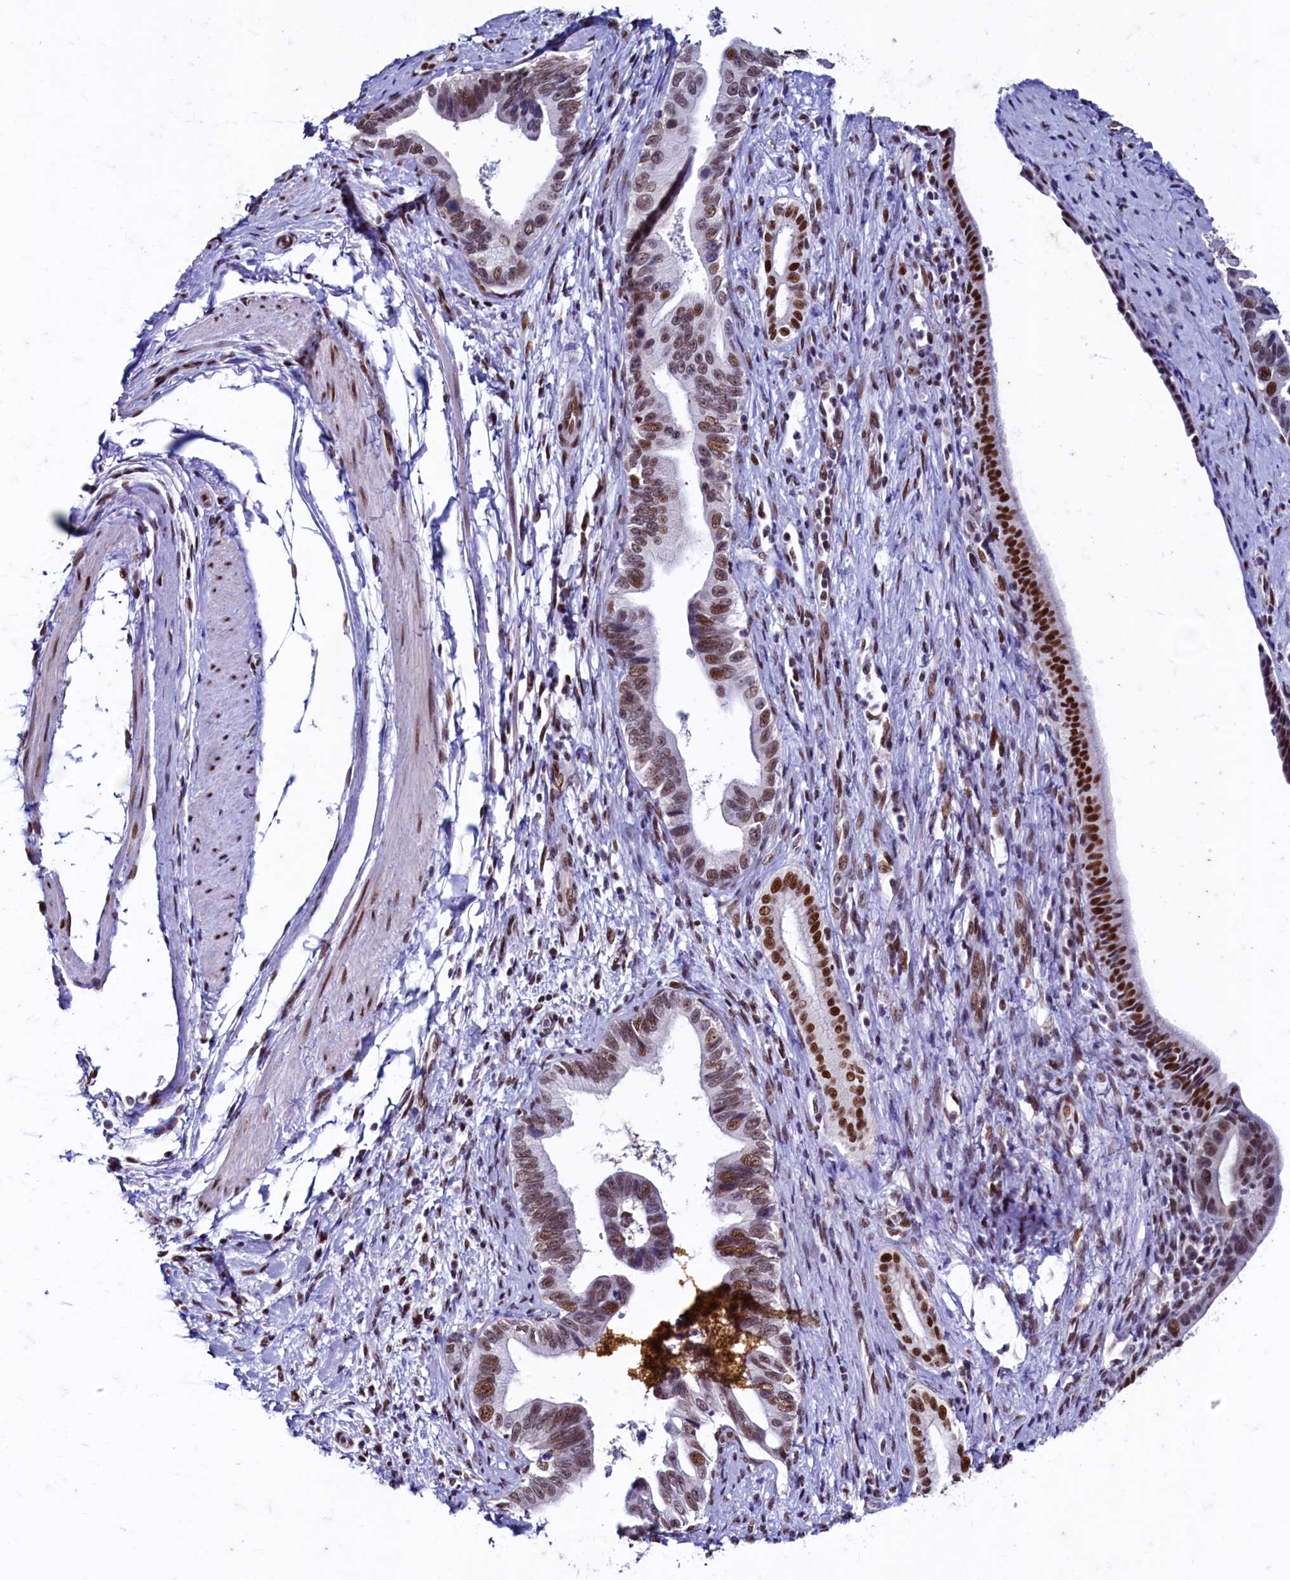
{"staining": {"intensity": "strong", "quantity": "25%-75%", "location": "nuclear"}, "tissue": "pancreatic cancer", "cell_type": "Tumor cells", "image_type": "cancer", "snomed": [{"axis": "morphology", "description": "Adenocarcinoma, NOS"}, {"axis": "topography", "description": "Pancreas"}], "caption": "Immunohistochemistry histopathology image of neoplastic tissue: human adenocarcinoma (pancreatic) stained using IHC shows high levels of strong protein expression localized specifically in the nuclear of tumor cells, appearing as a nuclear brown color.", "gene": "CPSF7", "patient": {"sex": "female", "age": 55}}